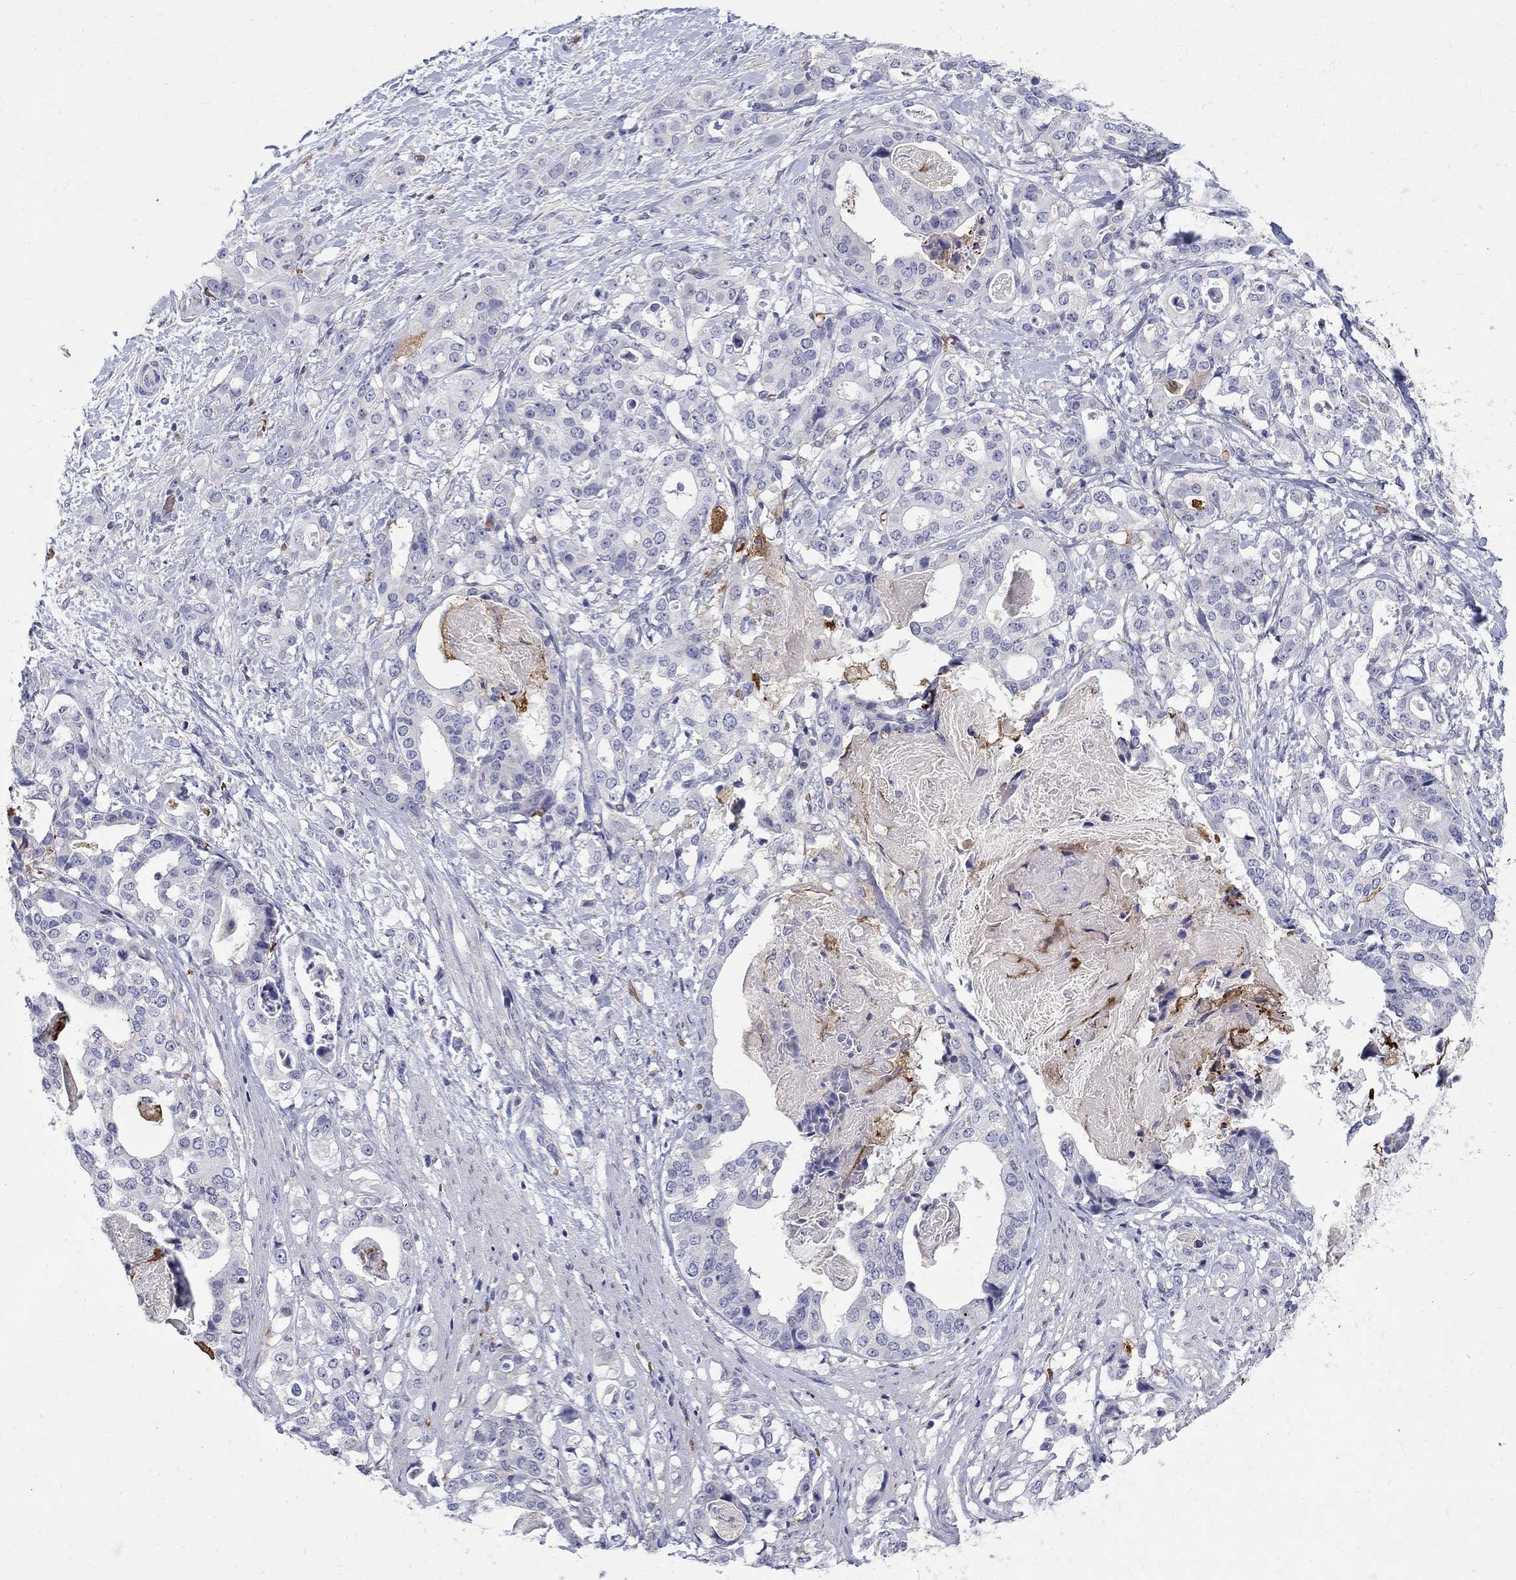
{"staining": {"intensity": "negative", "quantity": "none", "location": "none"}, "tissue": "stomach cancer", "cell_type": "Tumor cells", "image_type": "cancer", "snomed": [{"axis": "morphology", "description": "Adenocarcinoma, NOS"}, {"axis": "topography", "description": "Stomach"}], "caption": "IHC micrograph of stomach adenocarcinoma stained for a protein (brown), which exhibits no staining in tumor cells.", "gene": "AGER", "patient": {"sex": "male", "age": 48}}